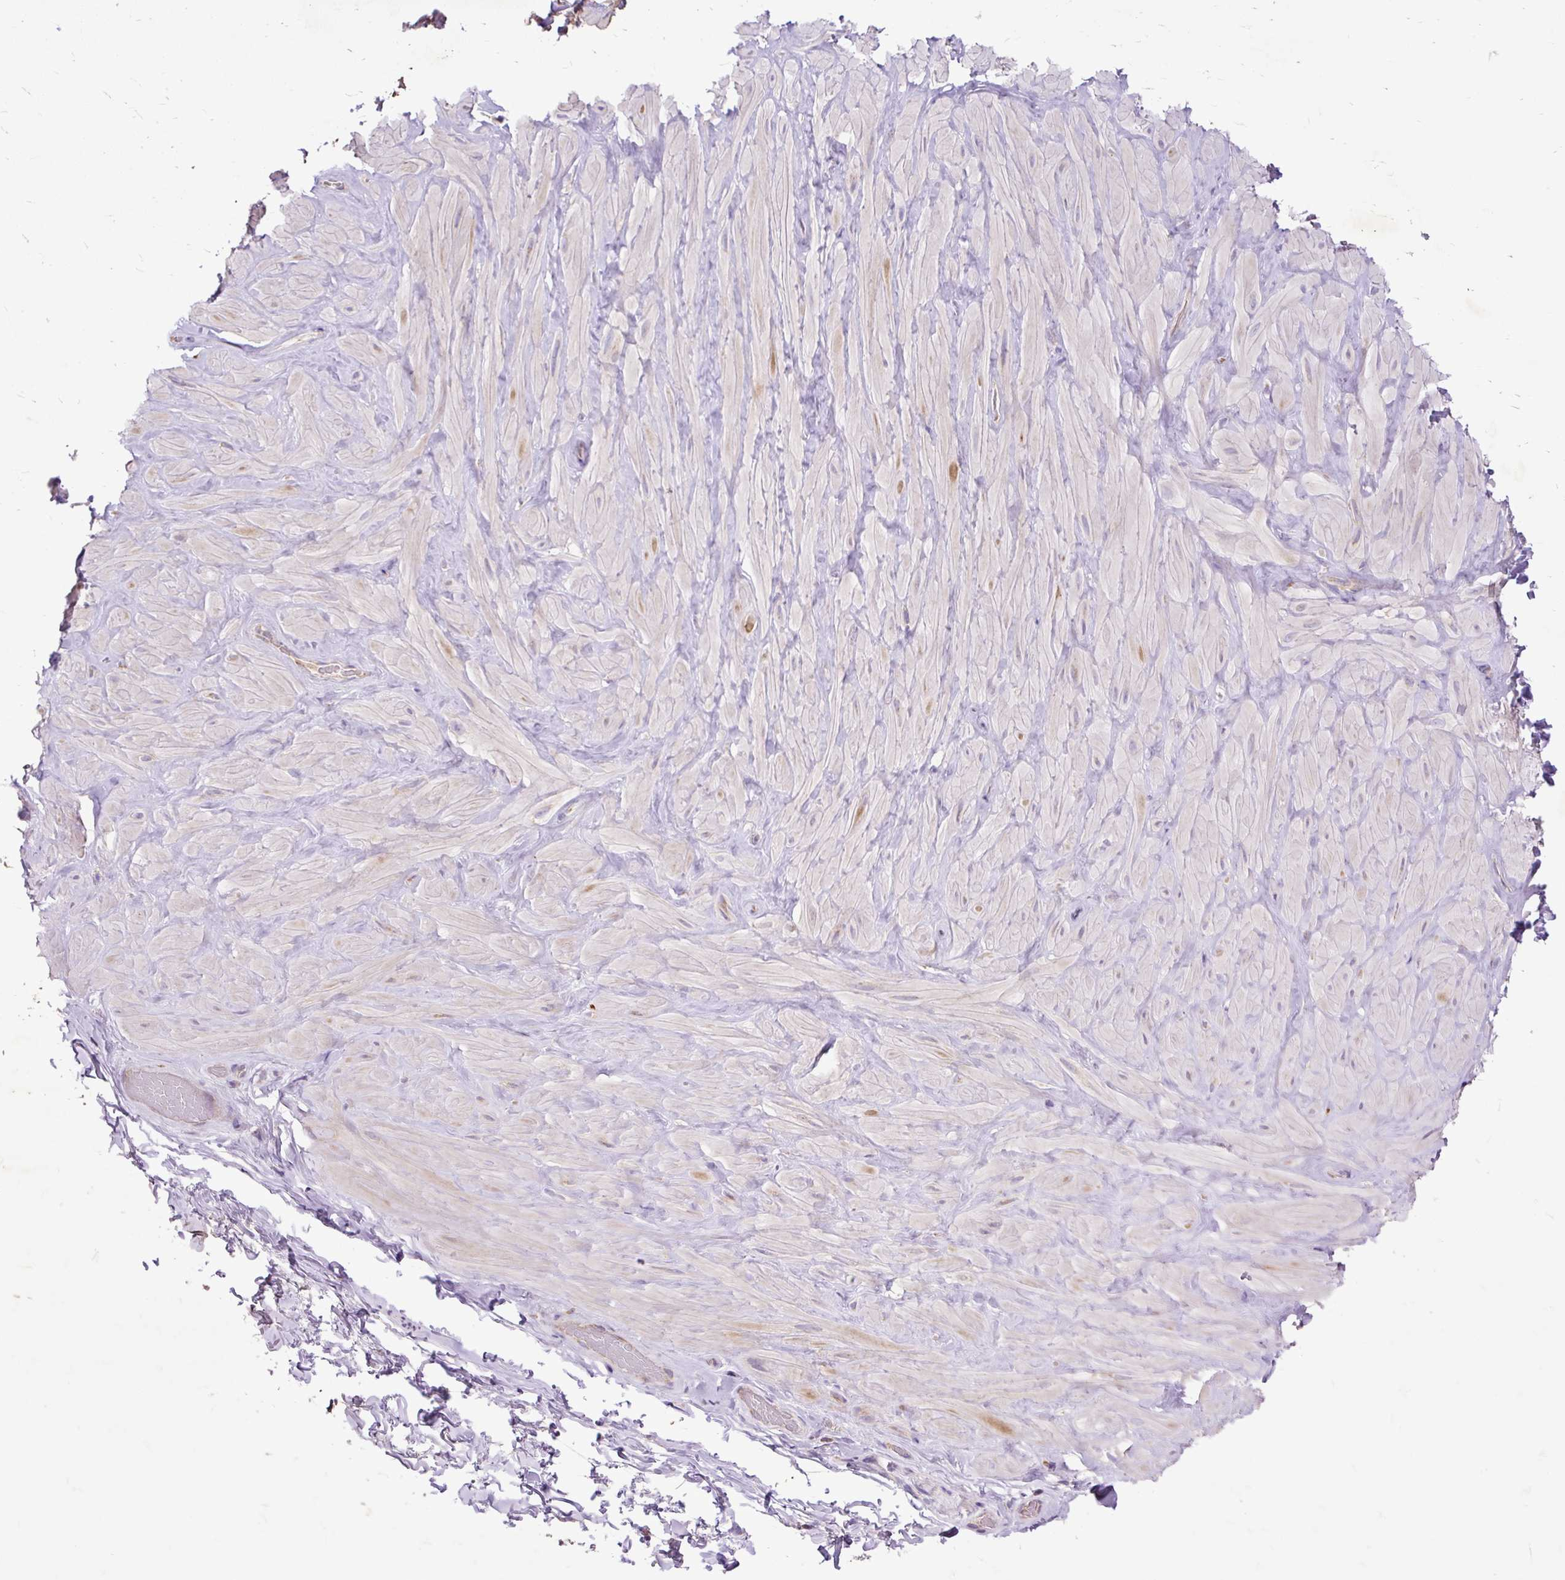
{"staining": {"intensity": "negative", "quantity": "none", "location": "none"}, "tissue": "adipose tissue", "cell_type": "Adipocytes", "image_type": "normal", "snomed": [{"axis": "morphology", "description": "Normal tissue, NOS"}, {"axis": "topography", "description": "Vascular tissue"}, {"axis": "topography", "description": "Peripheral nerve tissue"}], "caption": "Adipocytes show no significant protein expression in benign adipose tissue. (DAB immunohistochemistry (IHC) with hematoxylin counter stain).", "gene": "TOMM40", "patient": {"sex": "male", "age": 41}}